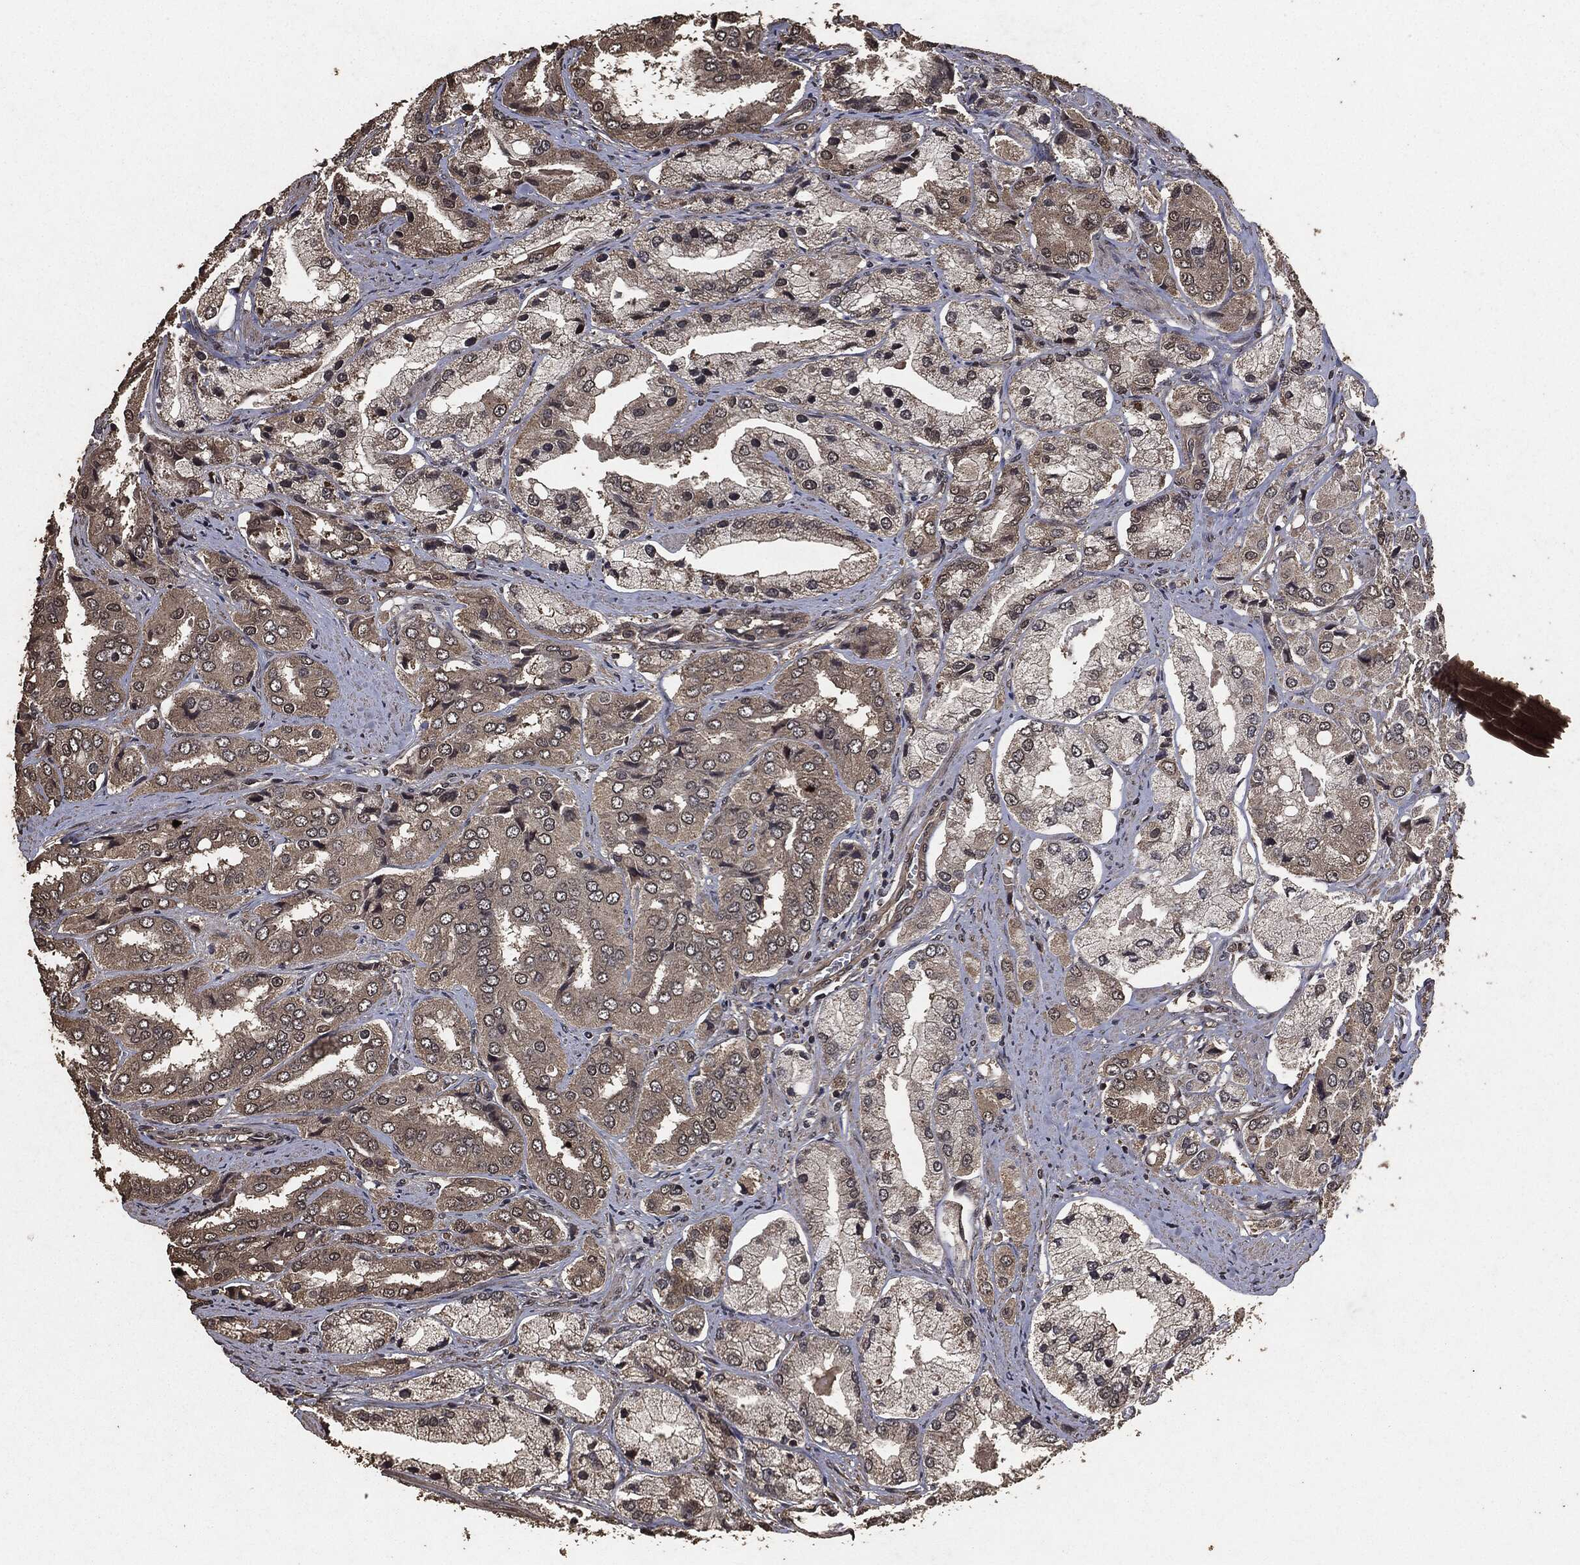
{"staining": {"intensity": "weak", "quantity": "25%-75%", "location": "cytoplasmic/membranous"}, "tissue": "prostate cancer", "cell_type": "Tumor cells", "image_type": "cancer", "snomed": [{"axis": "morphology", "description": "Adenocarcinoma, Low grade"}, {"axis": "topography", "description": "Prostate"}], "caption": "IHC (DAB (3,3'-diaminobenzidine)) staining of human prostate cancer demonstrates weak cytoplasmic/membranous protein positivity in approximately 25%-75% of tumor cells.", "gene": "AKT1S1", "patient": {"sex": "male", "age": 69}}